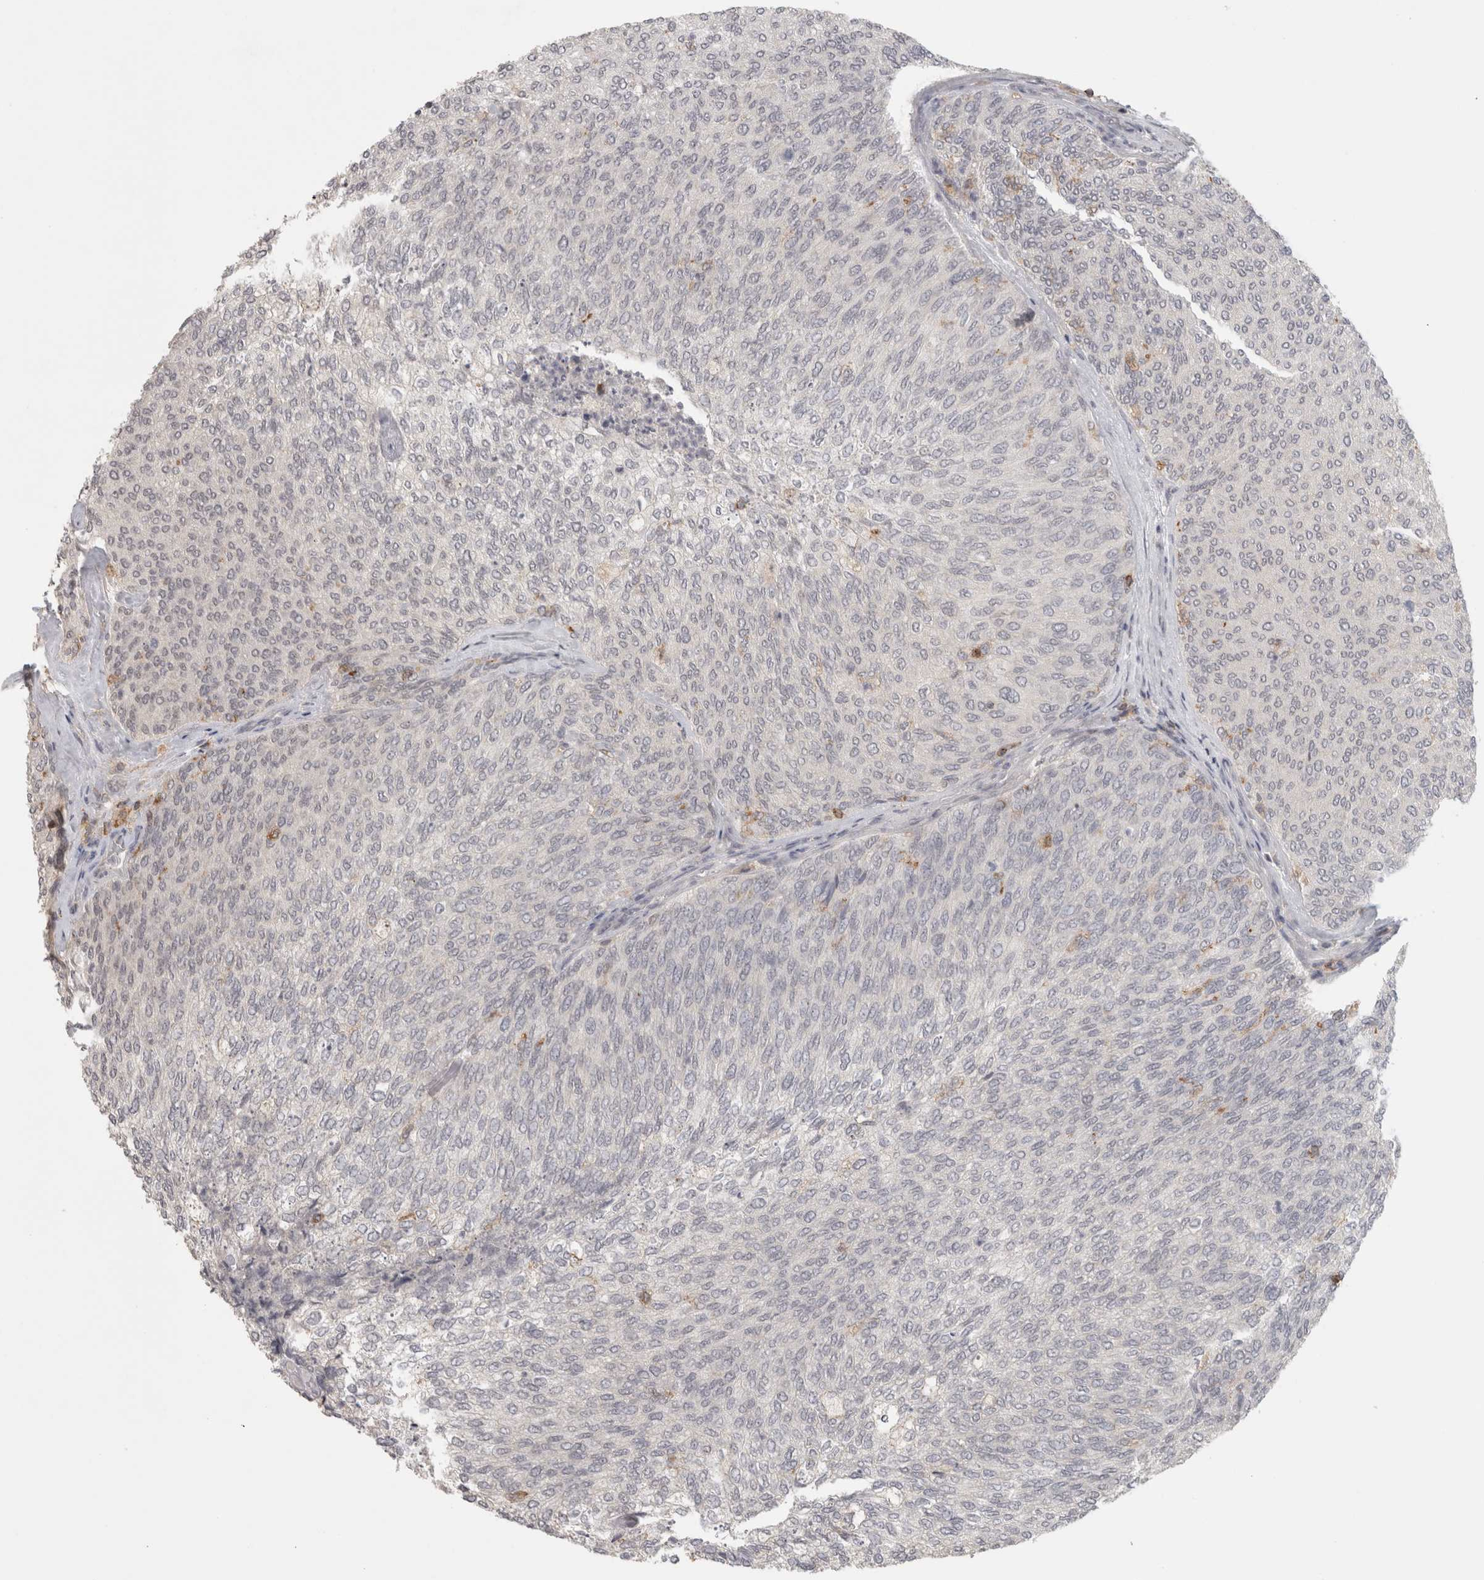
{"staining": {"intensity": "negative", "quantity": "none", "location": "none"}, "tissue": "urothelial cancer", "cell_type": "Tumor cells", "image_type": "cancer", "snomed": [{"axis": "morphology", "description": "Urothelial carcinoma, Low grade"}, {"axis": "topography", "description": "Urinary bladder"}], "caption": "There is no significant staining in tumor cells of urothelial cancer.", "gene": "HAVCR2", "patient": {"sex": "female", "age": 79}}